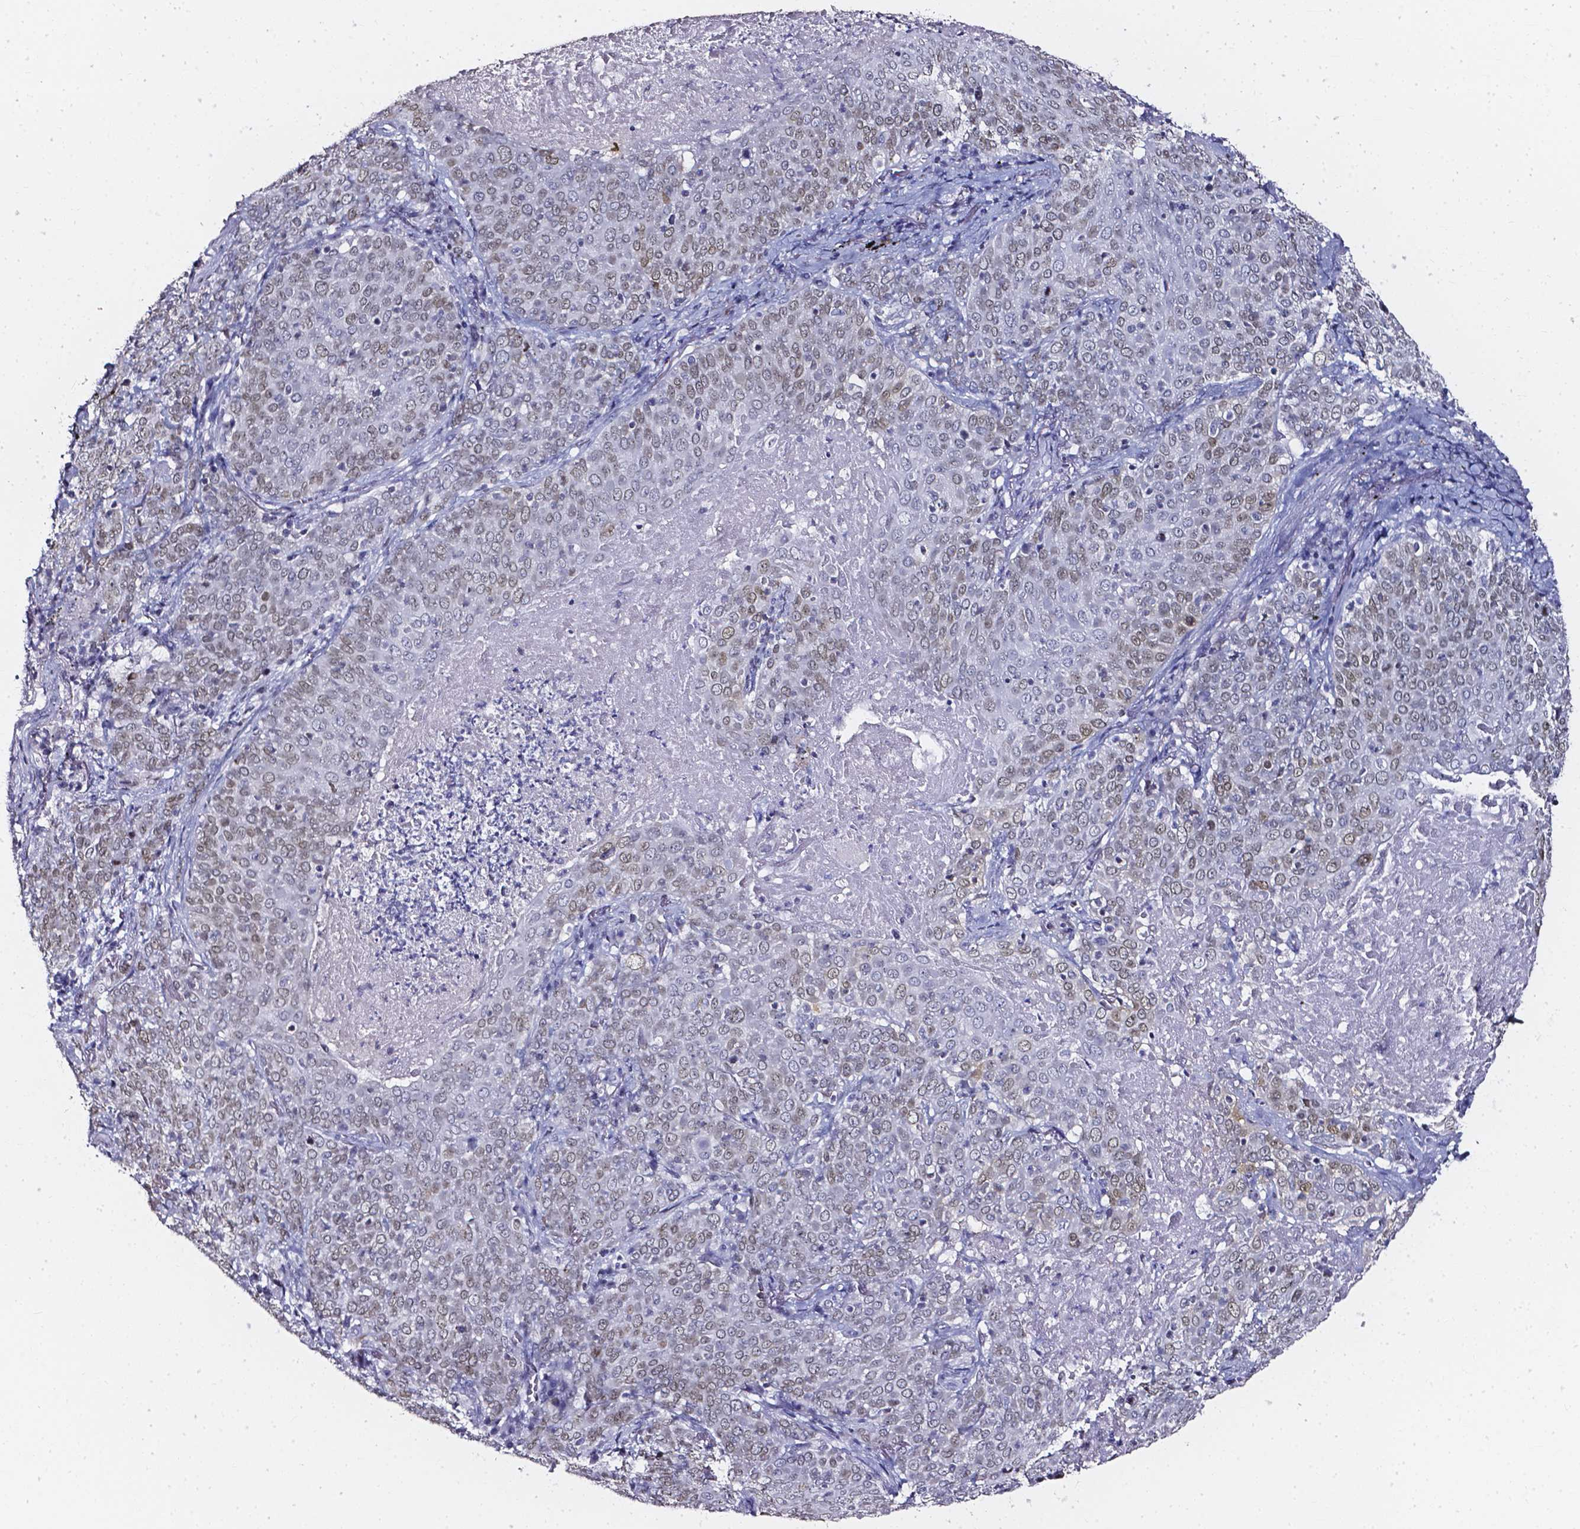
{"staining": {"intensity": "weak", "quantity": "25%-75%", "location": "cytoplasmic/membranous,nuclear"}, "tissue": "lung cancer", "cell_type": "Tumor cells", "image_type": "cancer", "snomed": [{"axis": "morphology", "description": "Squamous cell carcinoma, NOS"}, {"axis": "topography", "description": "Lung"}], "caption": "Human lung cancer stained for a protein (brown) shows weak cytoplasmic/membranous and nuclear positive expression in approximately 25%-75% of tumor cells.", "gene": "AKR1B10", "patient": {"sex": "male", "age": 82}}